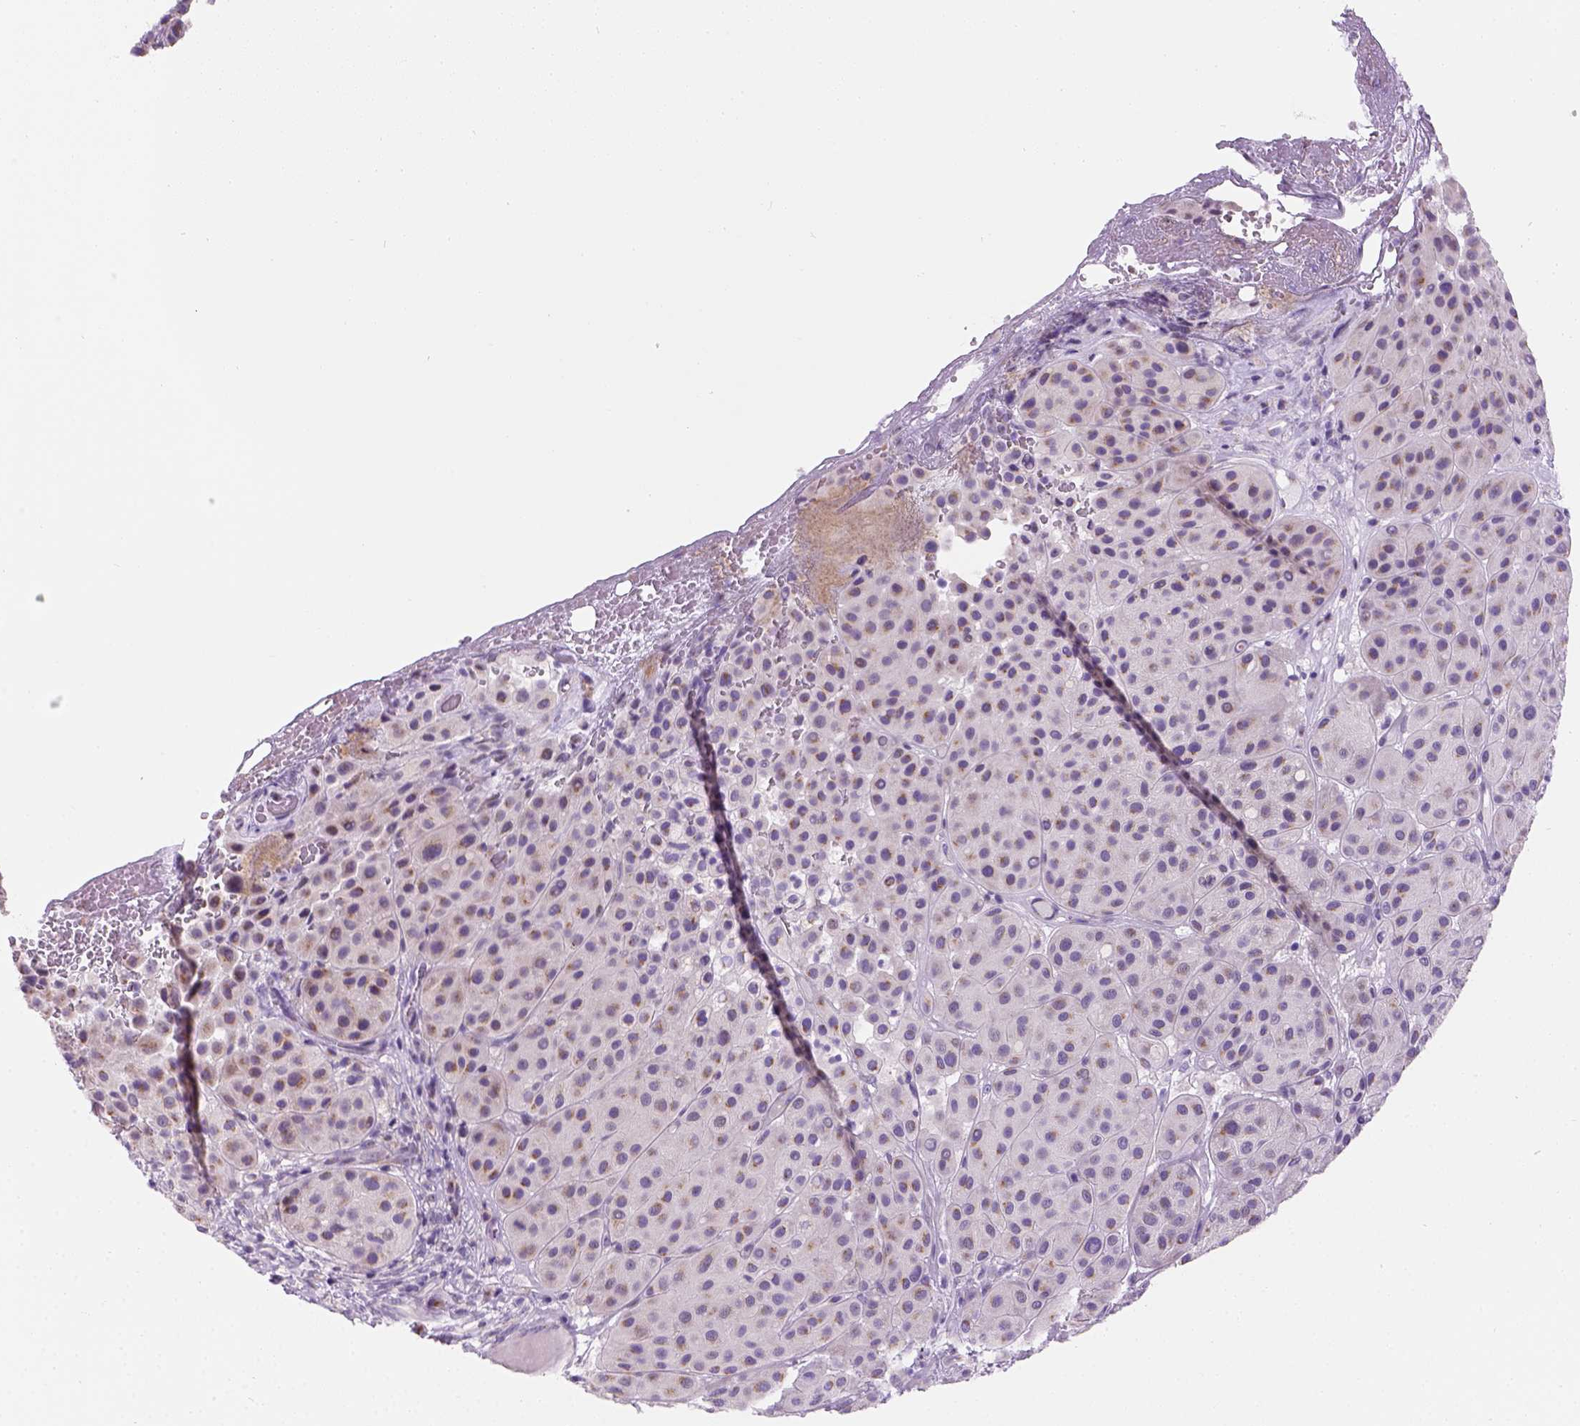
{"staining": {"intensity": "negative", "quantity": "none", "location": "none"}, "tissue": "melanoma", "cell_type": "Tumor cells", "image_type": "cancer", "snomed": [{"axis": "morphology", "description": "Malignant melanoma, Metastatic site"}, {"axis": "topography", "description": "Smooth muscle"}], "caption": "Immunohistochemistry (IHC) of malignant melanoma (metastatic site) reveals no expression in tumor cells.", "gene": "PHF7", "patient": {"sex": "male", "age": 41}}